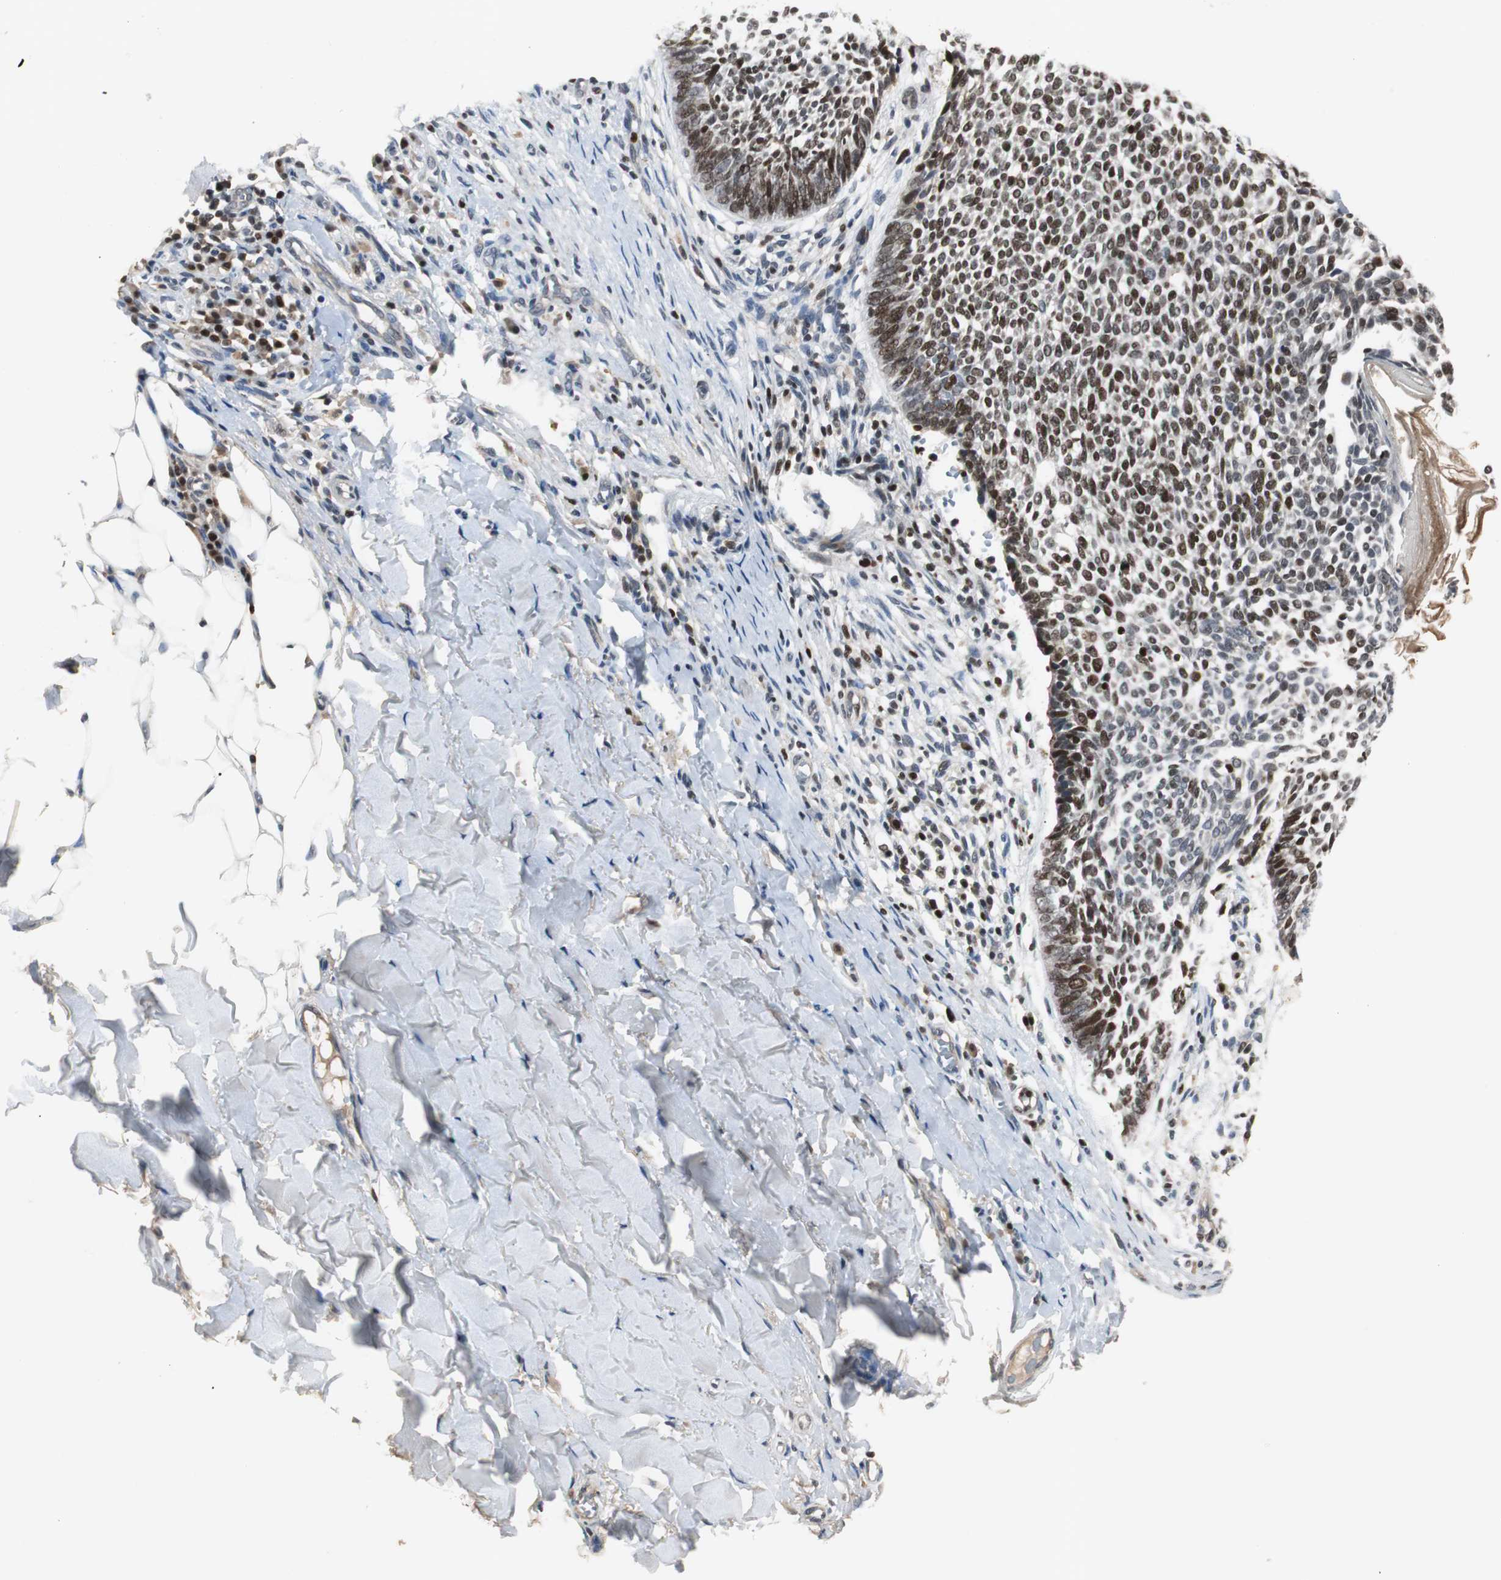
{"staining": {"intensity": "strong", "quantity": ">75%", "location": "nuclear"}, "tissue": "skin cancer", "cell_type": "Tumor cells", "image_type": "cancer", "snomed": [{"axis": "morphology", "description": "Normal tissue, NOS"}, {"axis": "morphology", "description": "Basal cell carcinoma"}, {"axis": "topography", "description": "Skin"}], "caption": "Tumor cells demonstrate high levels of strong nuclear staining in approximately >75% of cells in basal cell carcinoma (skin).", "gene": "FEN1", "patient": {"sex": "male", "age": 87}}